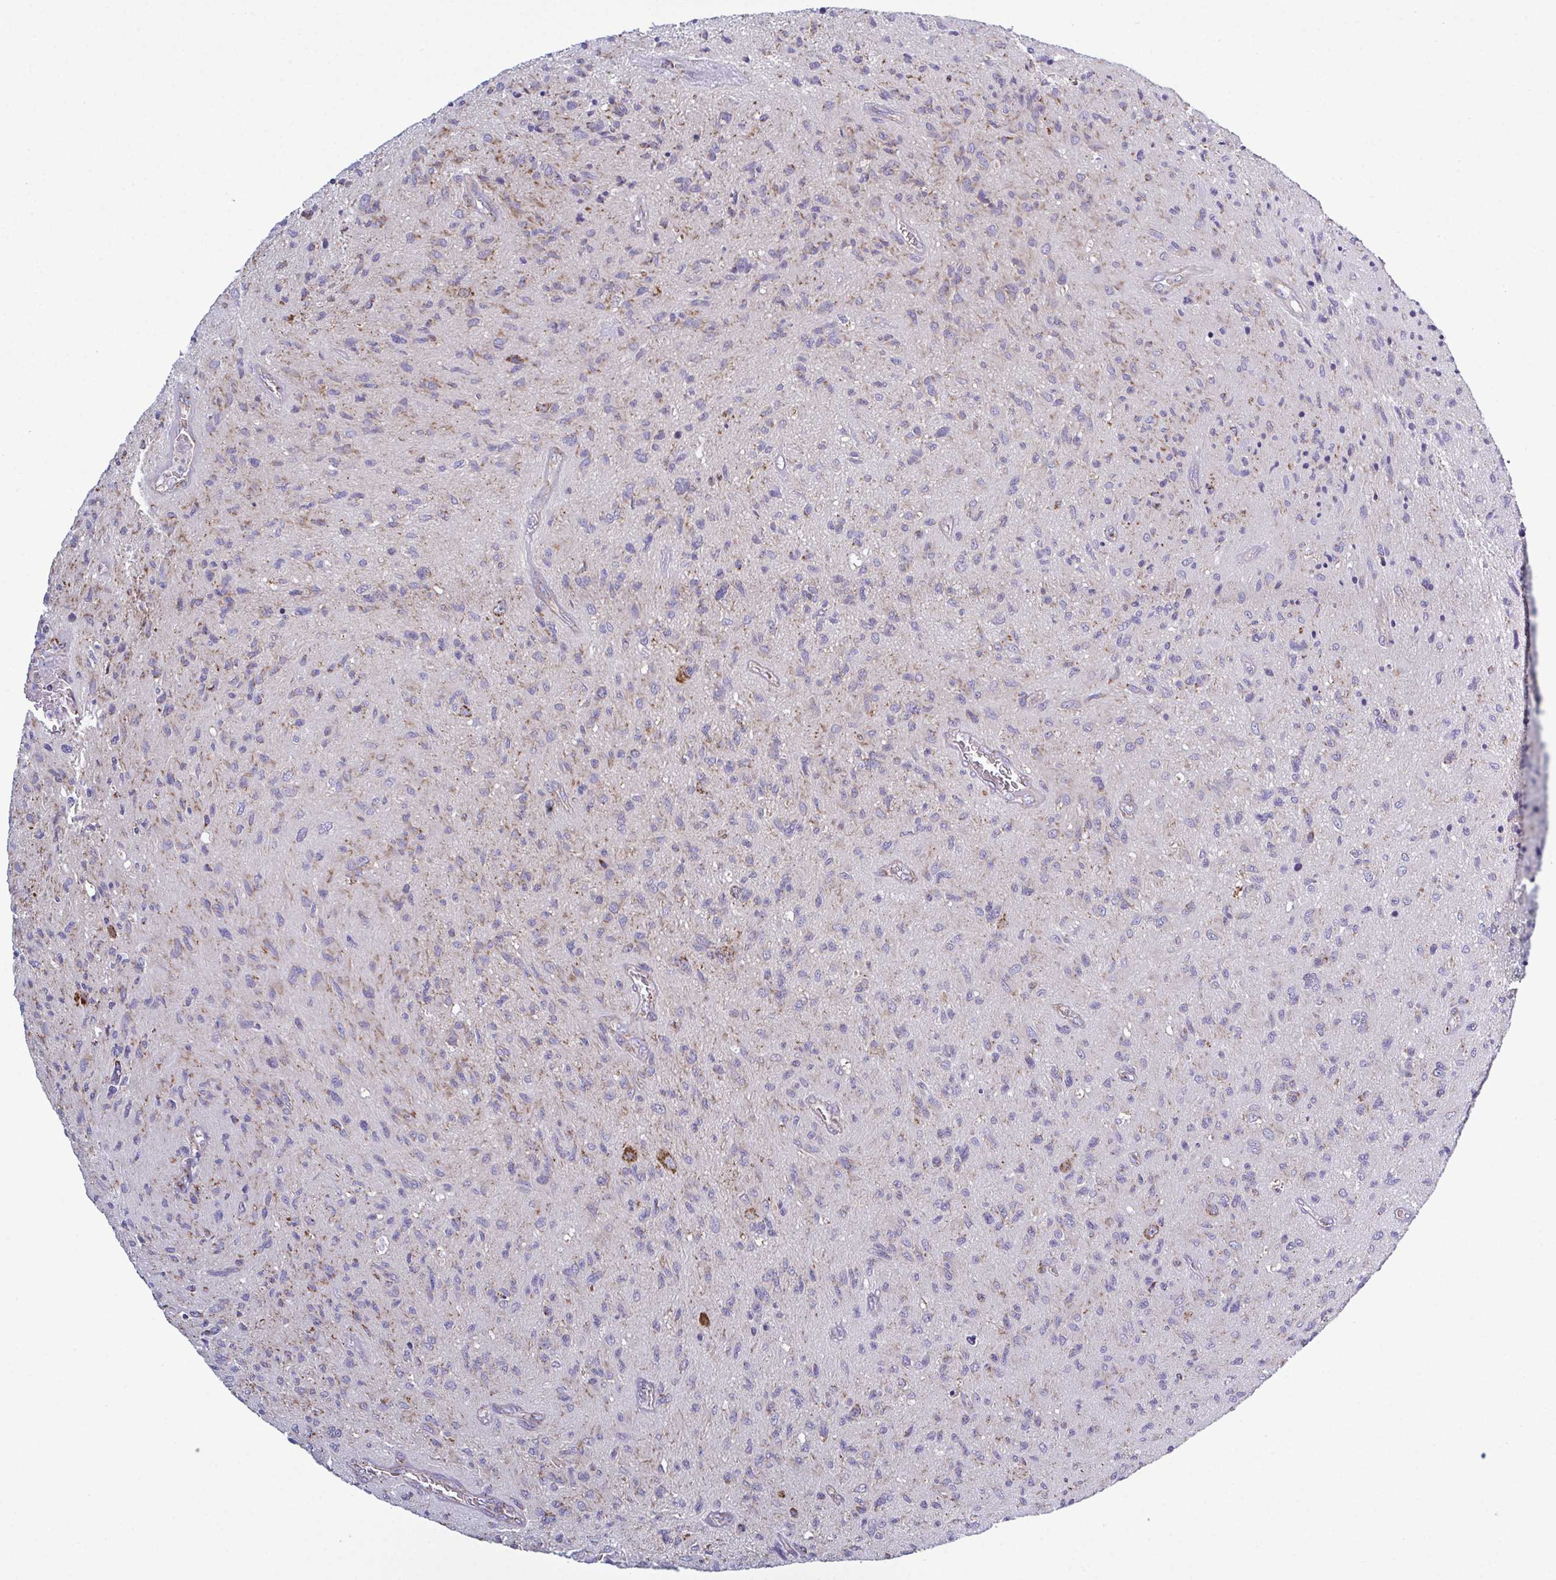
{"staining": {"intensity": "negative", "quantity": "none", "location": "none"}, "tissue": "glioma", "cell_type": "Tumor cells", "image_type": "cancer", "snomed": [{"axis": "morphology", "description": "Glioma, malignant, High grade"}, {"axis": "topography", "description": "Brain"}], "caption": "This photomicrograph is of glioma stained with immunohistochemistry to label a protein in brown with the nuclei are counter-stained blue. There is no staining in tumor cells.", "gene": "CSDE1", "patient": {"sex": "male", "age": 54}}